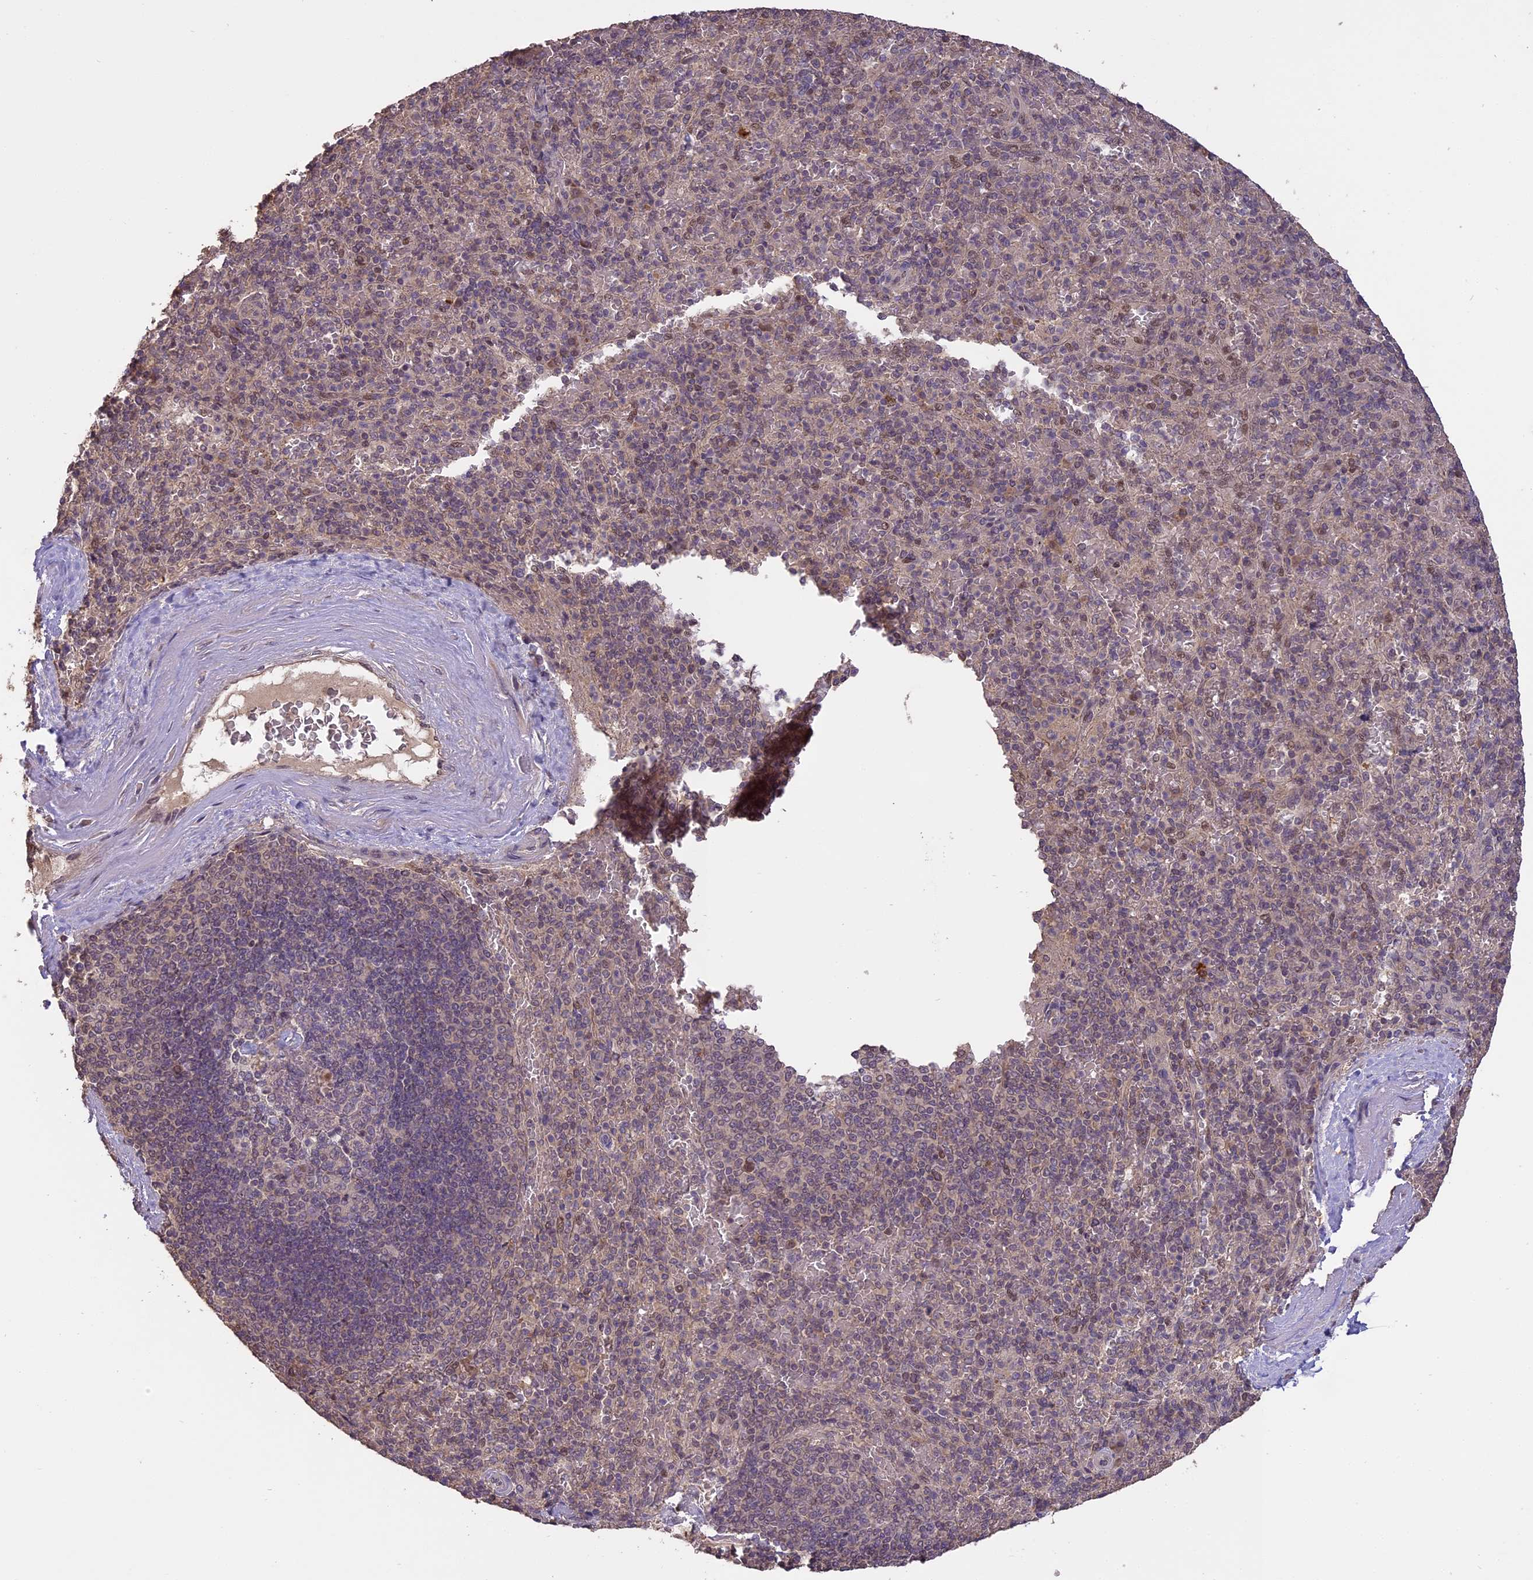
{"staining": {"intensity": "weak", "quantity": "<25%", "location": "cytoplasmic/membranous"}, "tissue": "spleen", "cell_type": "Cells in red pulp", "image_type": "normal", "snomed": [{"axis": "morphology", "description": "Normal tissue, NOS"}, {"axis": "topography", "description": "Spleen"}], "caption": "Immunohistochemistry (IHC) photomicrograph of benign spleen: human spleen stained with DAB demonstrates no significant protein staining in cells in red pulp.", "gene": "TIGD7", "patient": {"sex": "male", "age": 82}}